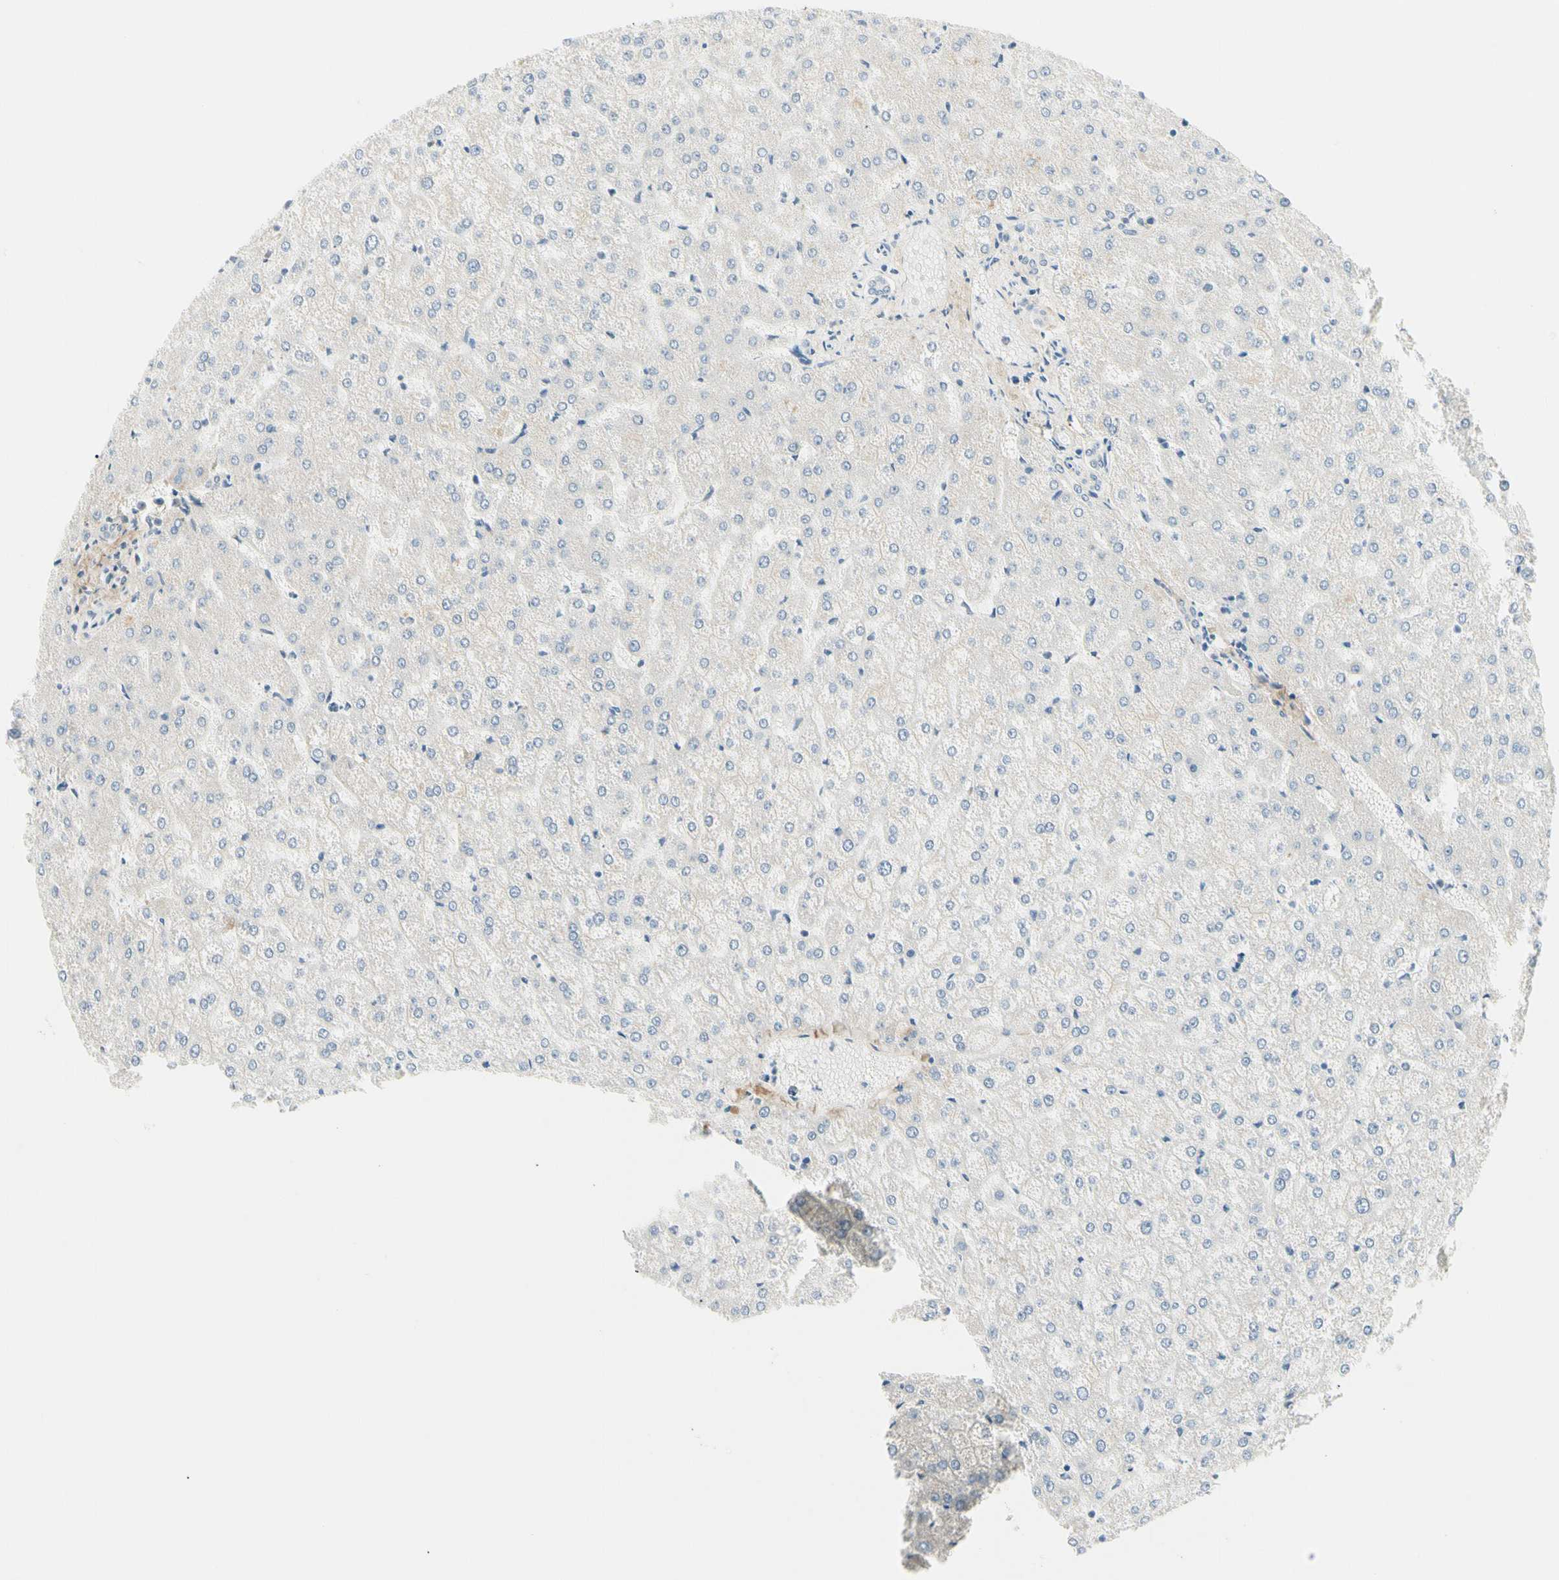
{"staining": {"intensity": "negative", "quantity": "none", "location": "none"}, "tissue": "liver", "cell_type": "Cholangiocytes", "image_type": "normal", "snomed": [{"axis": "morphology", "description": "Normal tissue, NOS"}, {"axis": "topography", "description": "Liver"}], "caption": "This is an IHC histopathology image of benign human liver. There is no expression in cholangiocytes.", "gene": "ASPN", "patient": {"sex": "female", "age": 32}}